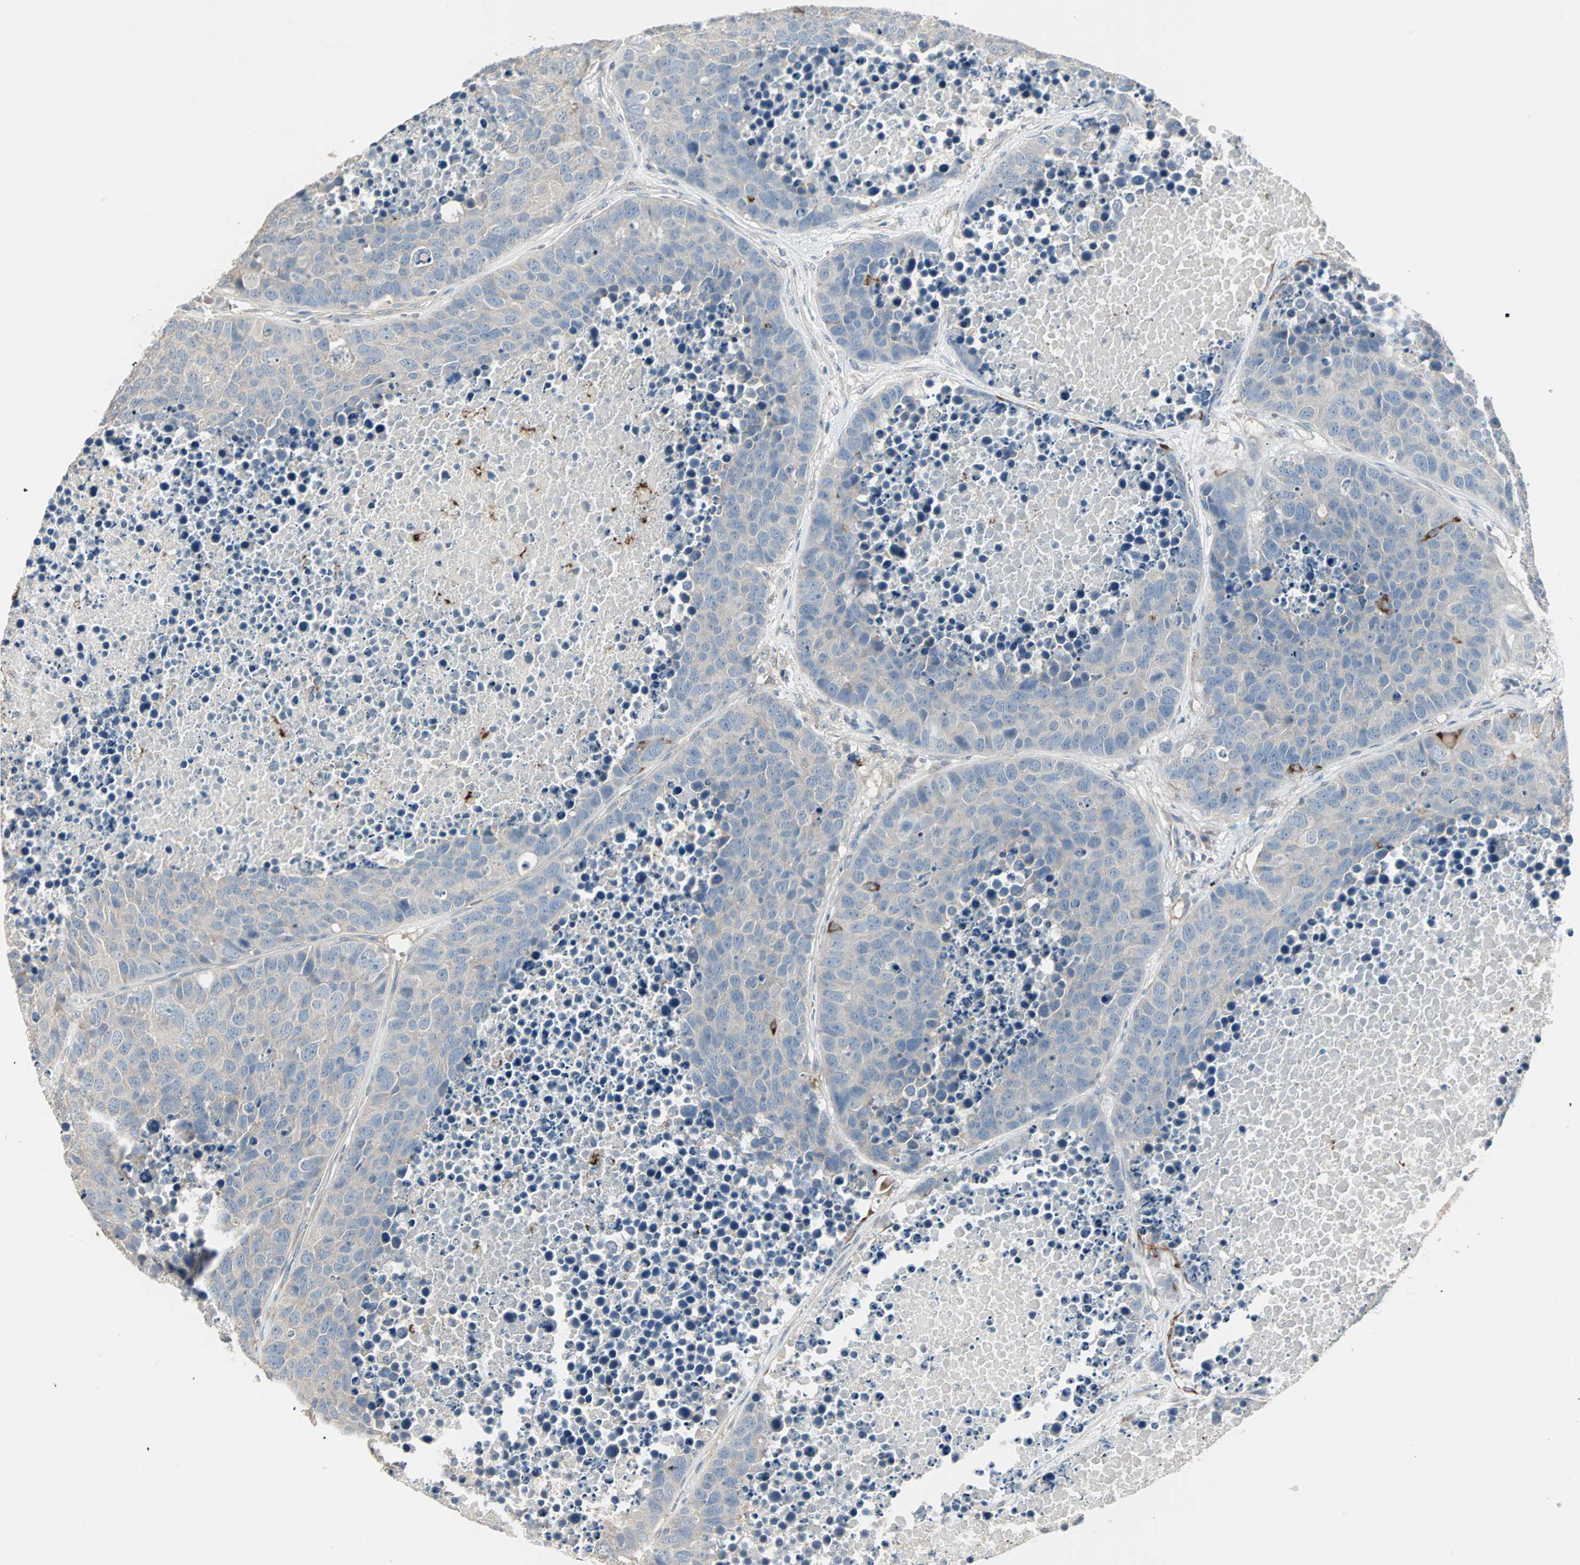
{"staining": {"intensity": "negative", "quantity": "none", "location": "none"}, "tissue": "carcinoid", "cell_type": "Tumor cells", "image_type": "cancer", "snomed": [{"axis": "morphology", "description": "Carcinoid, malignant, NOS"}, {"axis": "topography", "description": "Lung"}], "caption": "Immunohistochemistry (IHC) of carcinoid (malignant) exhibits no expression in tumor cells.", "gene": "ZFP36", "patient": {"sex": "male", "age": 60}}